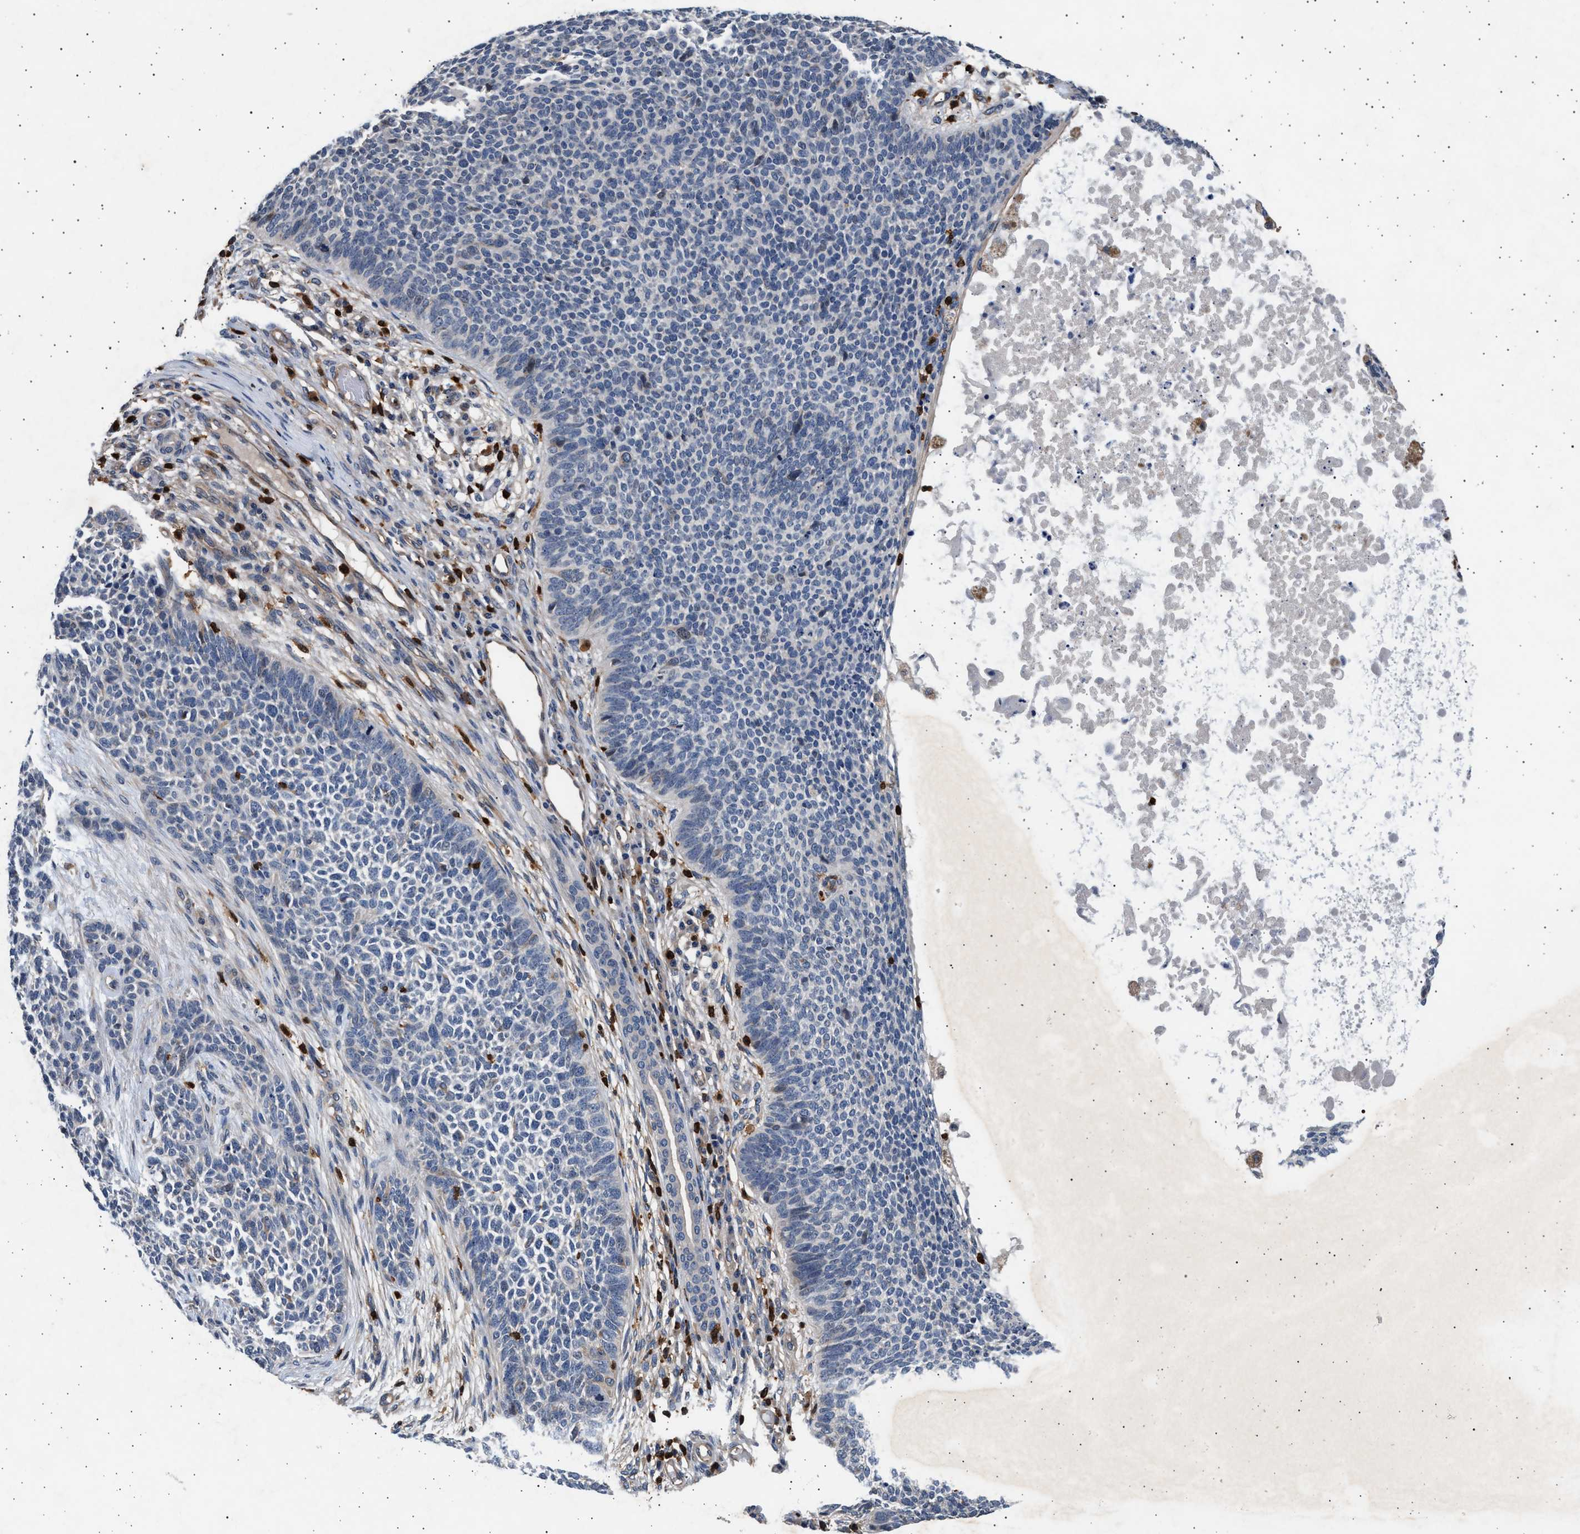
{"staining": {"intensity": "negative", "quantity": "none", "location": "none"}, "tissue": "skin cancer", "cell_type": "Tumor cells", "image_type": "cancer", "snomed": [{"axis": "morphology", "description": "Basal cell carcinoma"}, {"axis": "topography", "description": "Skin"}], "caption": "Immunohistochemistry histopathology image of neoplastic tissue: human basal cell carcinoma (skin) stained with DAB (3,3'-diaminobenzidine) exhibits no significant protein expression in tumor cells.", "gene": "GRAP2", "patient": {"sex": "female", "age": 84}}